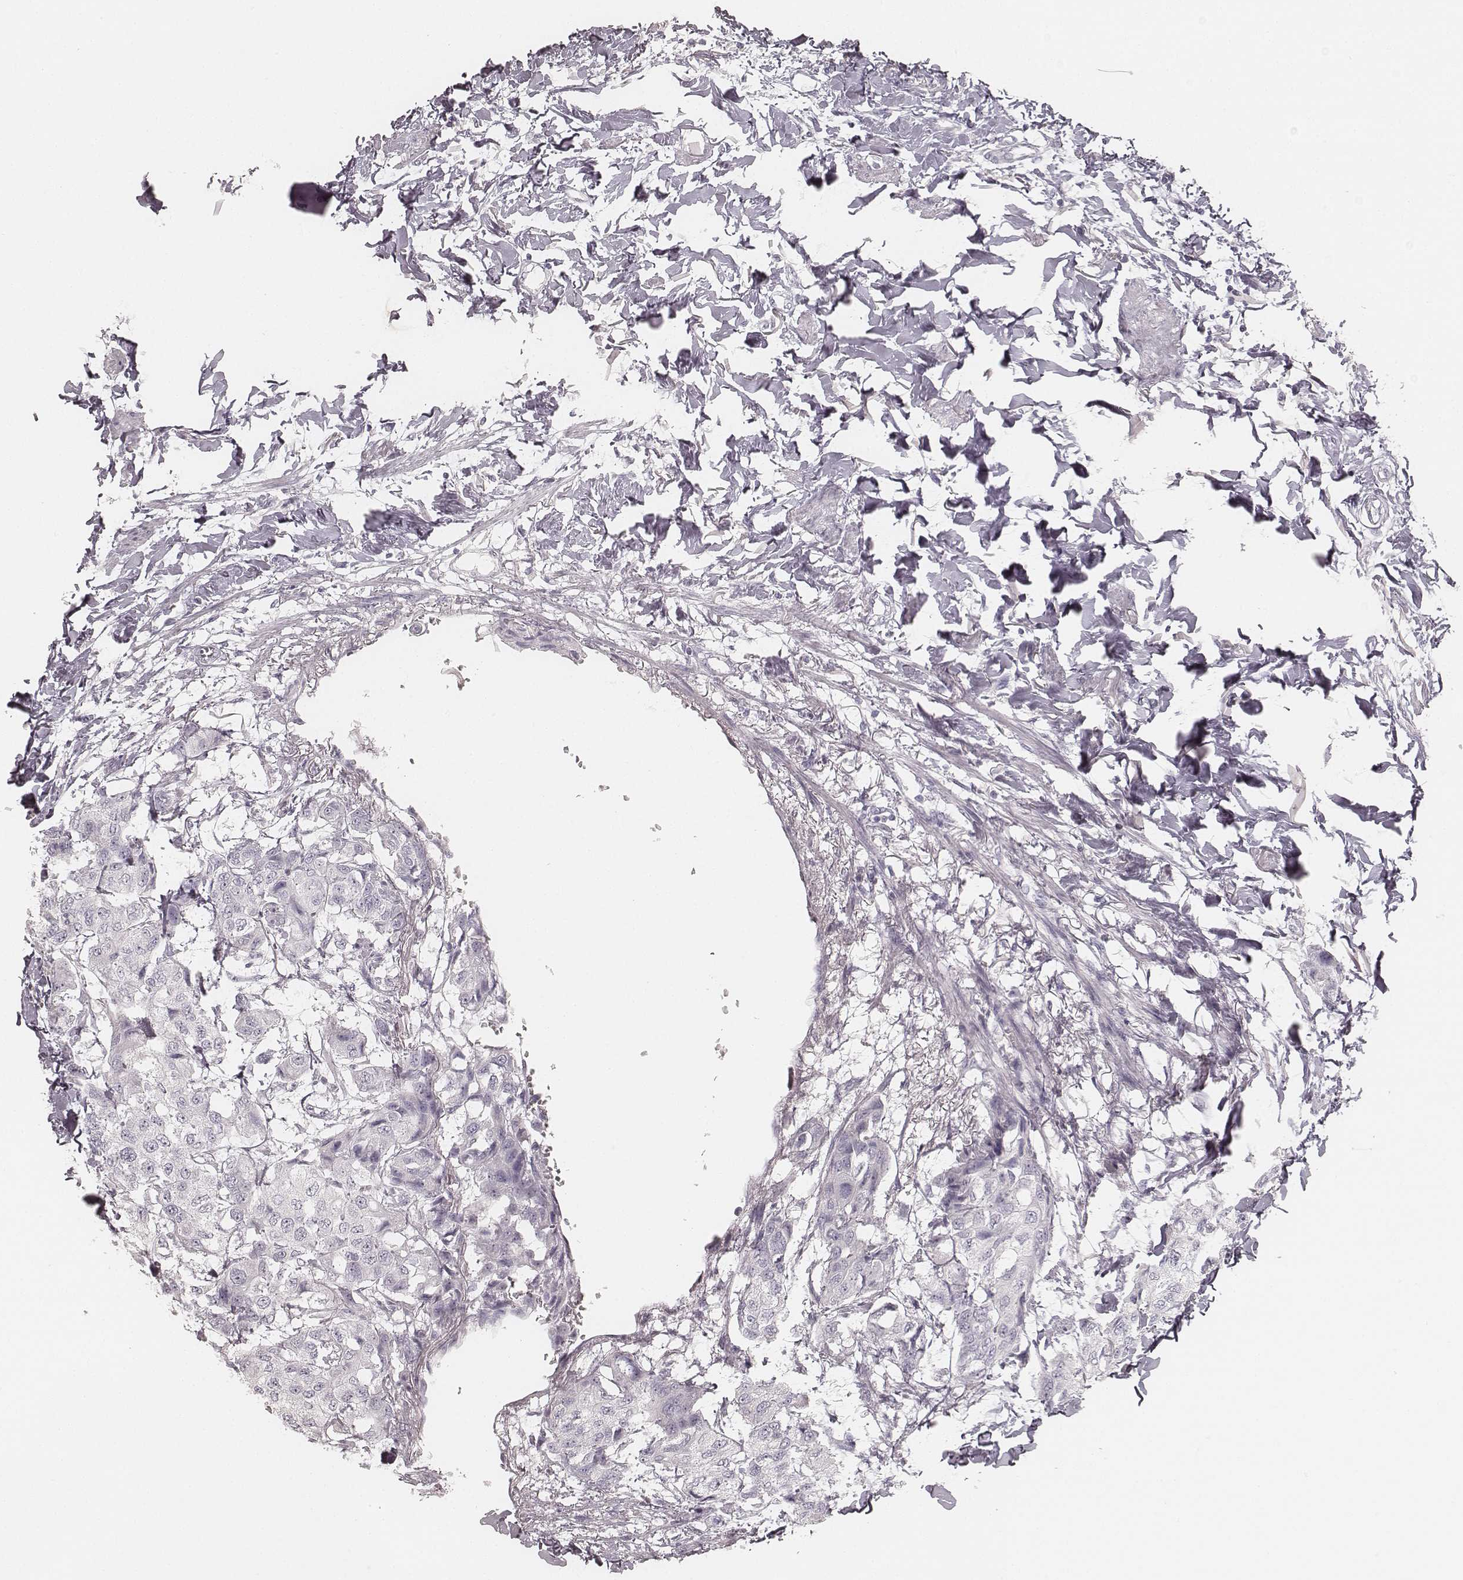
{"staining": {"intensity": "negative", "quantity": "none", "location": "none"}, "tissue": "breast cancer", "cell_type": "Tumor cells", "image_type": "cancer", "snomed": [{"axis": "morphology", "description": "Duct carcinoma"}, {"axis": "topography", "description": "Breast"}], "caption": "Immunohistochemistry (IHC) micrograph of human infiltrating ductal carcinoma (breast) stained for a protein (brown), which demonstrates no staining in tumor cells.", "gene": "KRT31", "patient": {"sex": "female", "age": 80}}